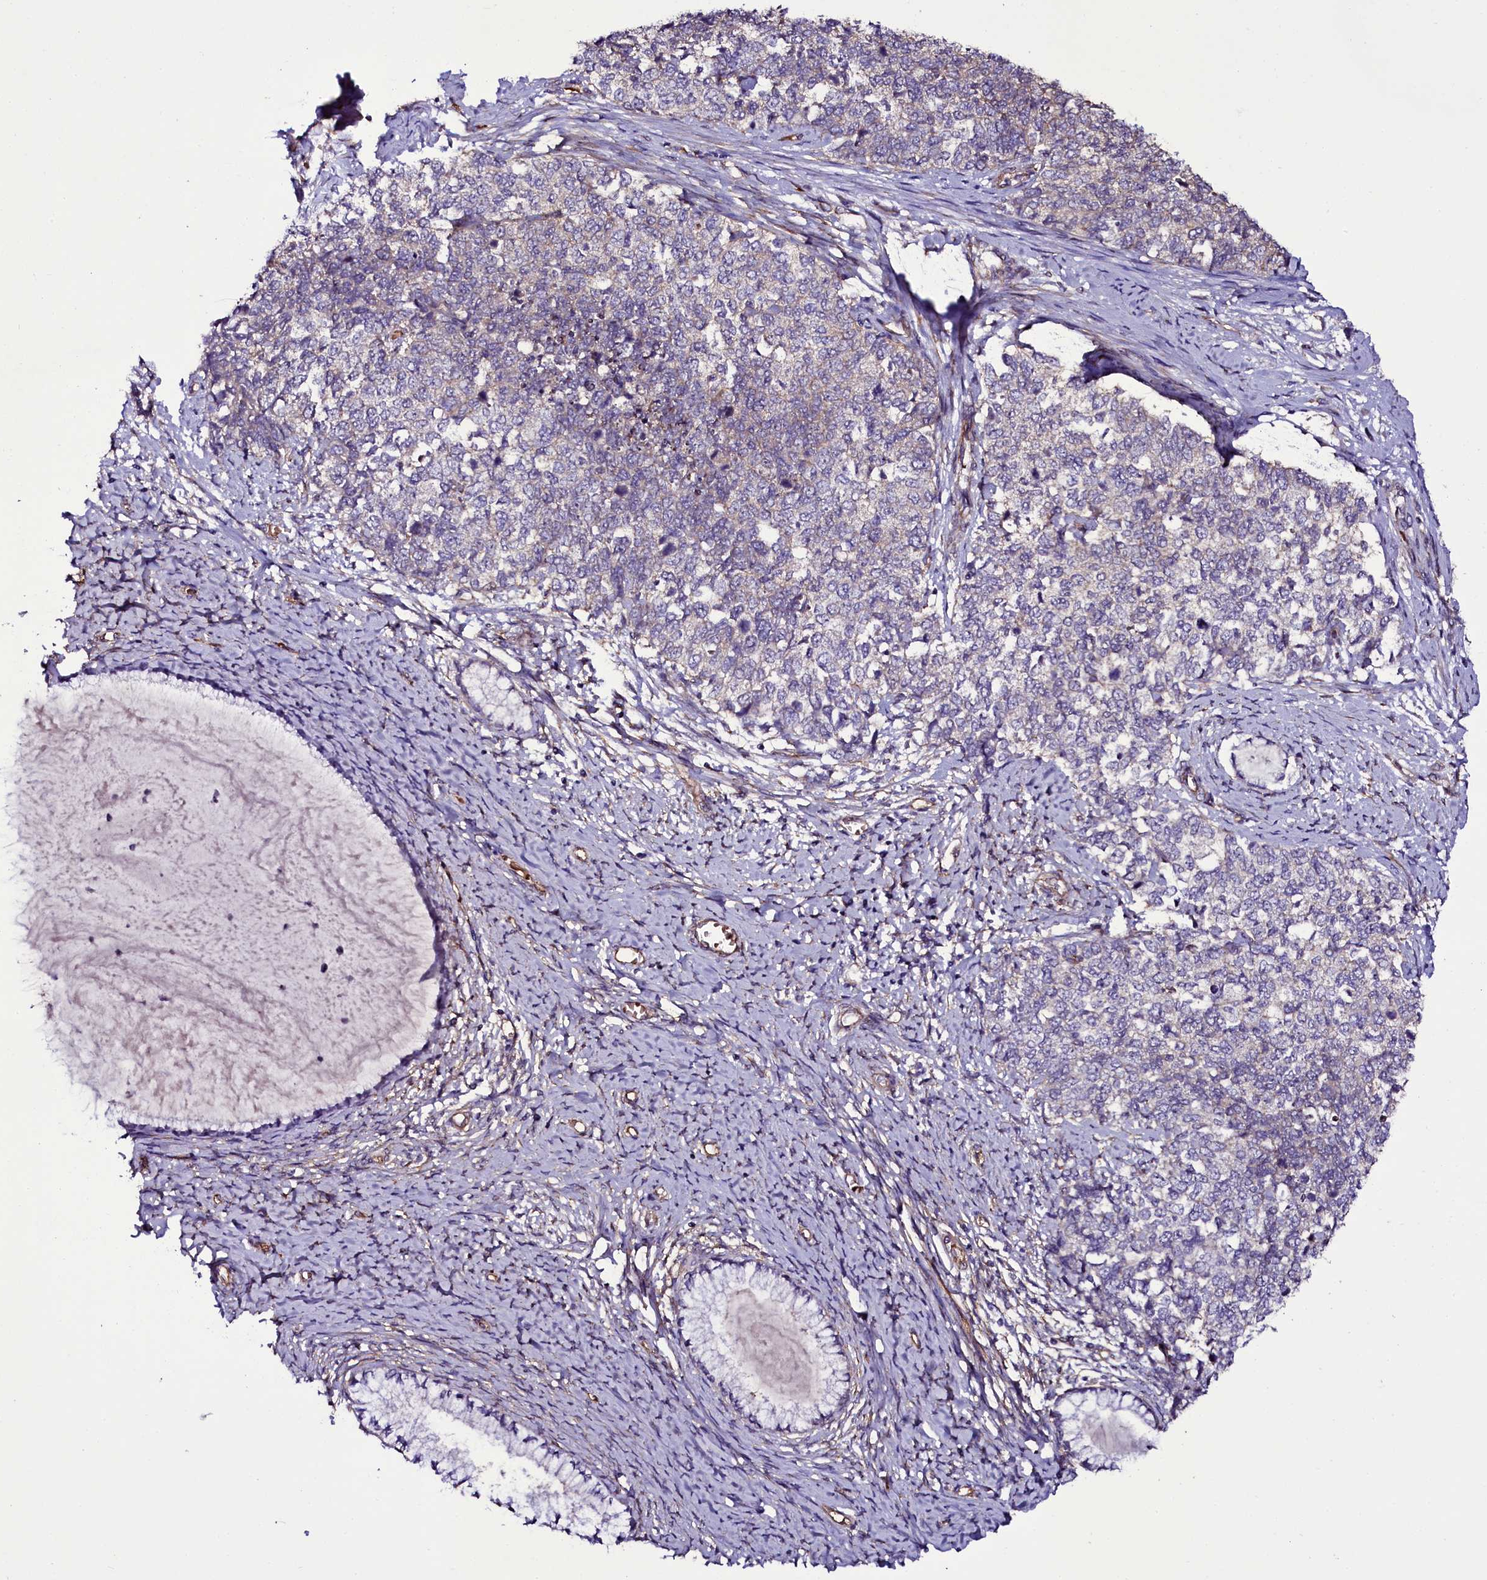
{"staining": {"intensity": "negative", "quantity": "none", "location": "none"}, "tissue": "cervical cancer", "cell_type": "Tumor cells", "image_type": "cancer", "snomed": [{"axis": "morphology", "description": "Squamous cell carcinoma, NOS"}, {"axis": "topography", "description": "Cervix"}], "caption": "IHC of cervical cancer exhibits no positivity in tumor cells.", "gene": "MEX3C", "patient": {"sex": "female", "age": 63}}